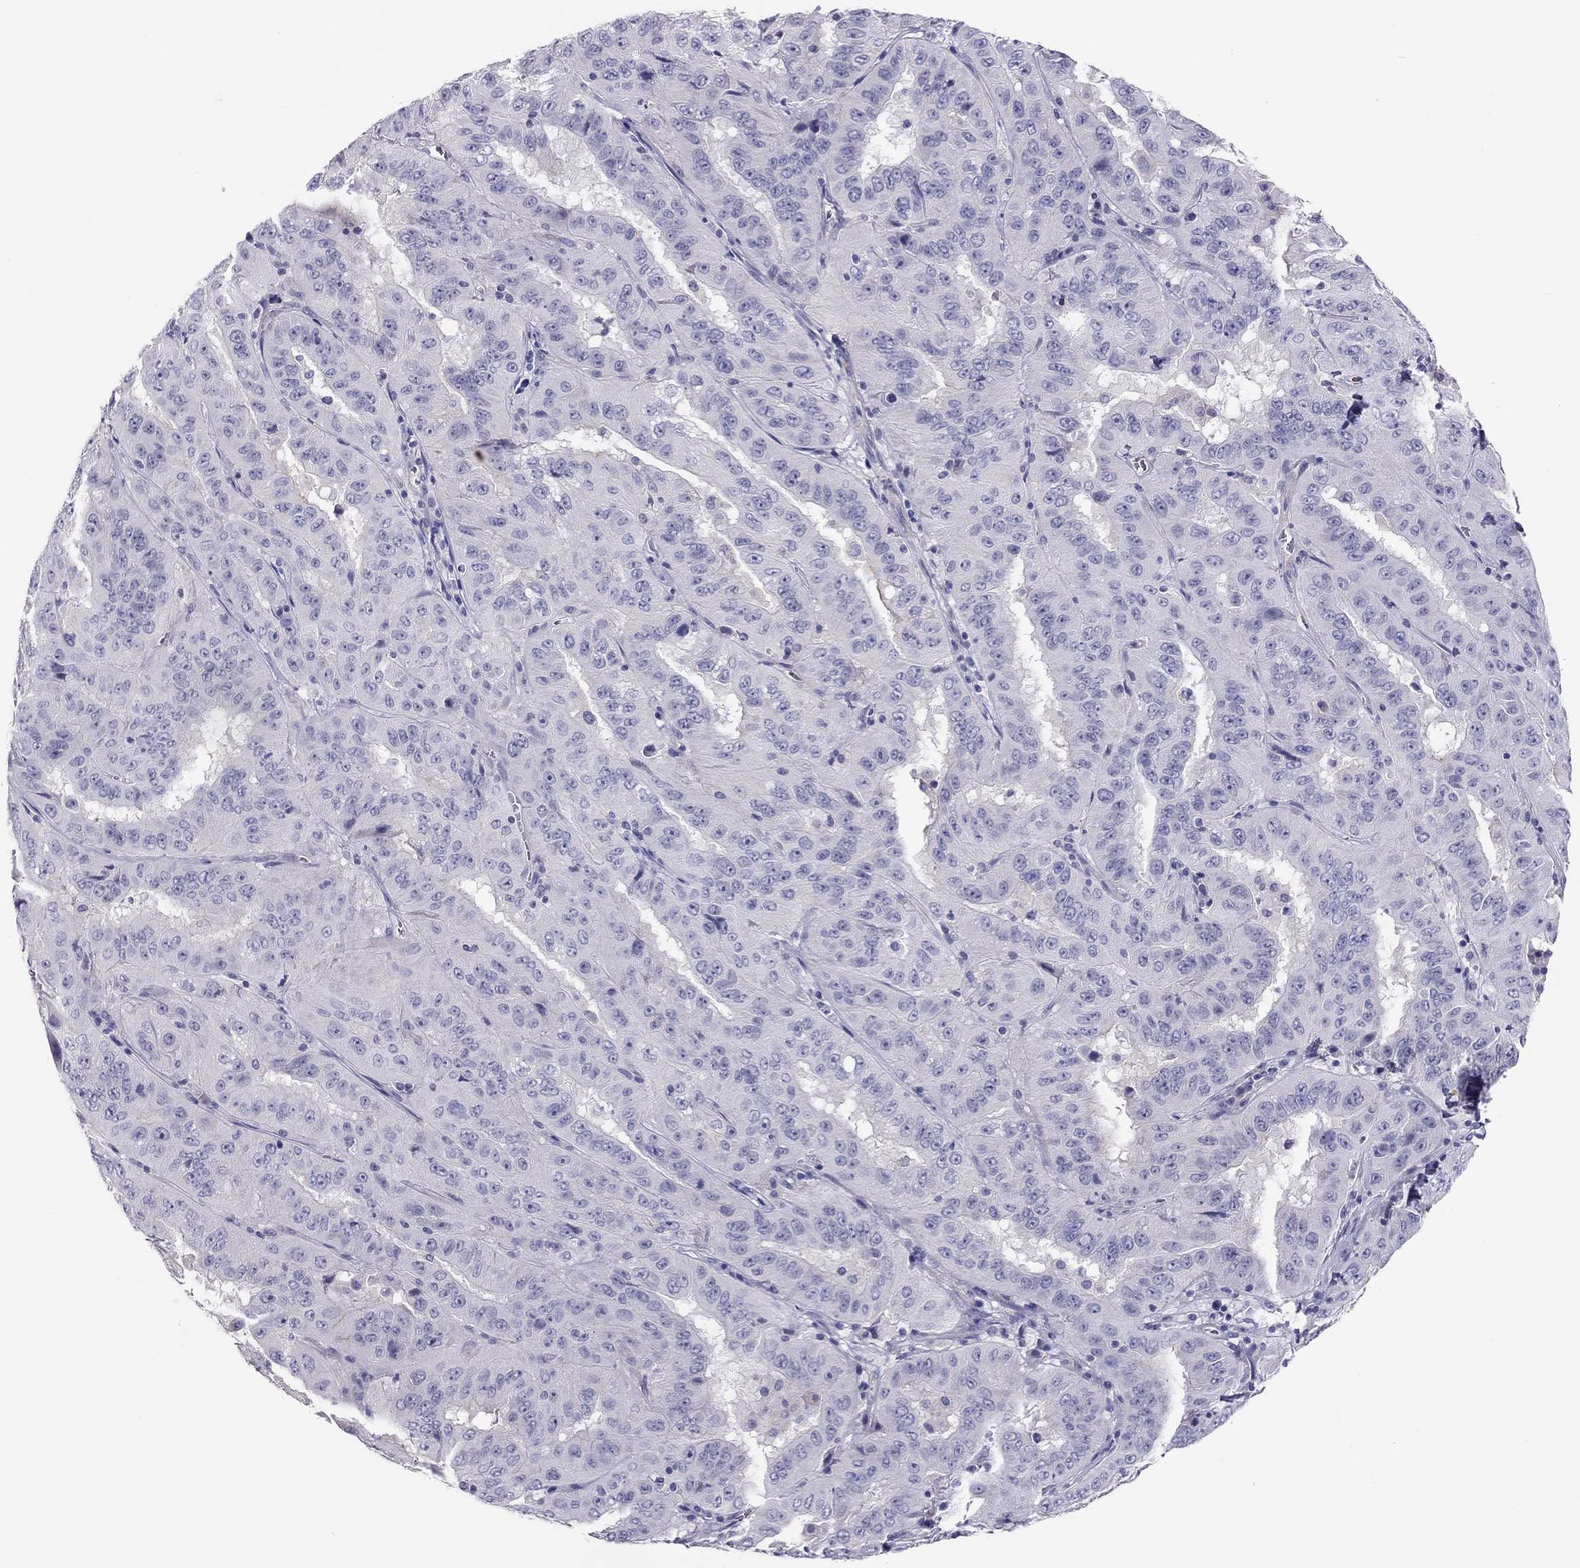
{"staining": {"intensity": "negative", "quantity": "none", "location": "none"}, "tissue": "pancreatic cancer", "cell_type": "Tumor cells", "image_type": "cancer", "snomed": [{"axis": "morphology", "description": "Adenocarcinoma, NOS"}, {"axis": "topography", "description": "Pancreas"}], "caption": "A photomicrograph of pancreatic adenocarcinoma stained for a protein displays no brown staining in tumor cells. (DAB immunohistochemistry (IHC) with hematoxylin counter stain).", "gene": "FRMD1", "patient": {"sex": "male", "age": 63}}